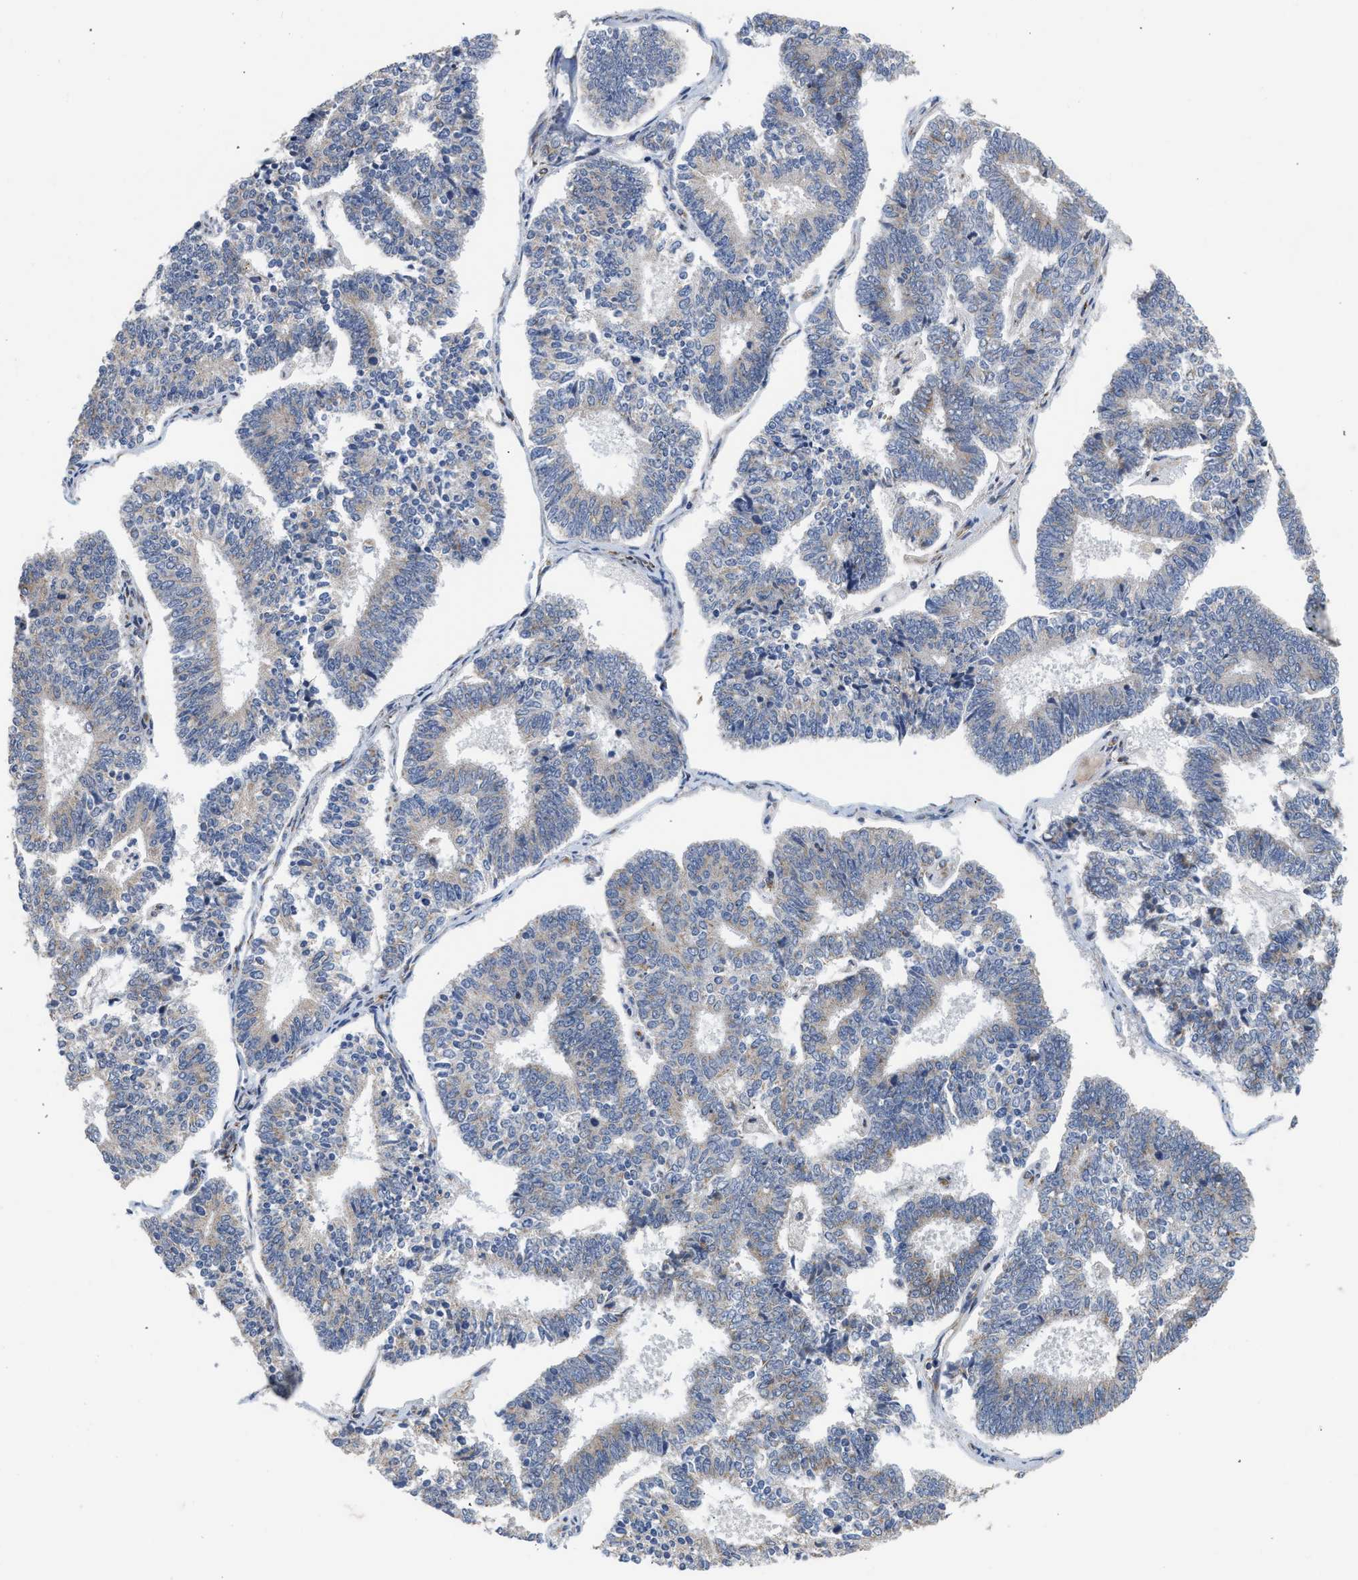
{"staining": {"intensity": "weak", "quantity": "25%-75%", "location": "cytoplasmic/membranous"}, "tissue": "endometrial cancer", "cell_type": "Tumor cells", "image_type": "cancer", "snomed": [{"axis": "morphology", "description": "Adenocarcinoma, NOS"}, {"axis": "topography", "description": "Endometrium"}], "caption": "DAB immunohistochemical staining of human endometrial adenocarcinoma exhibits weak cytoplasmic/membranous protein expression in approximately 25%-75% of tumor cells. (brown staining indicates protein expression, while blue staining denotes nuclei).", "gene": "PIM1", "patient": {"sex": "female", "age": 70}}